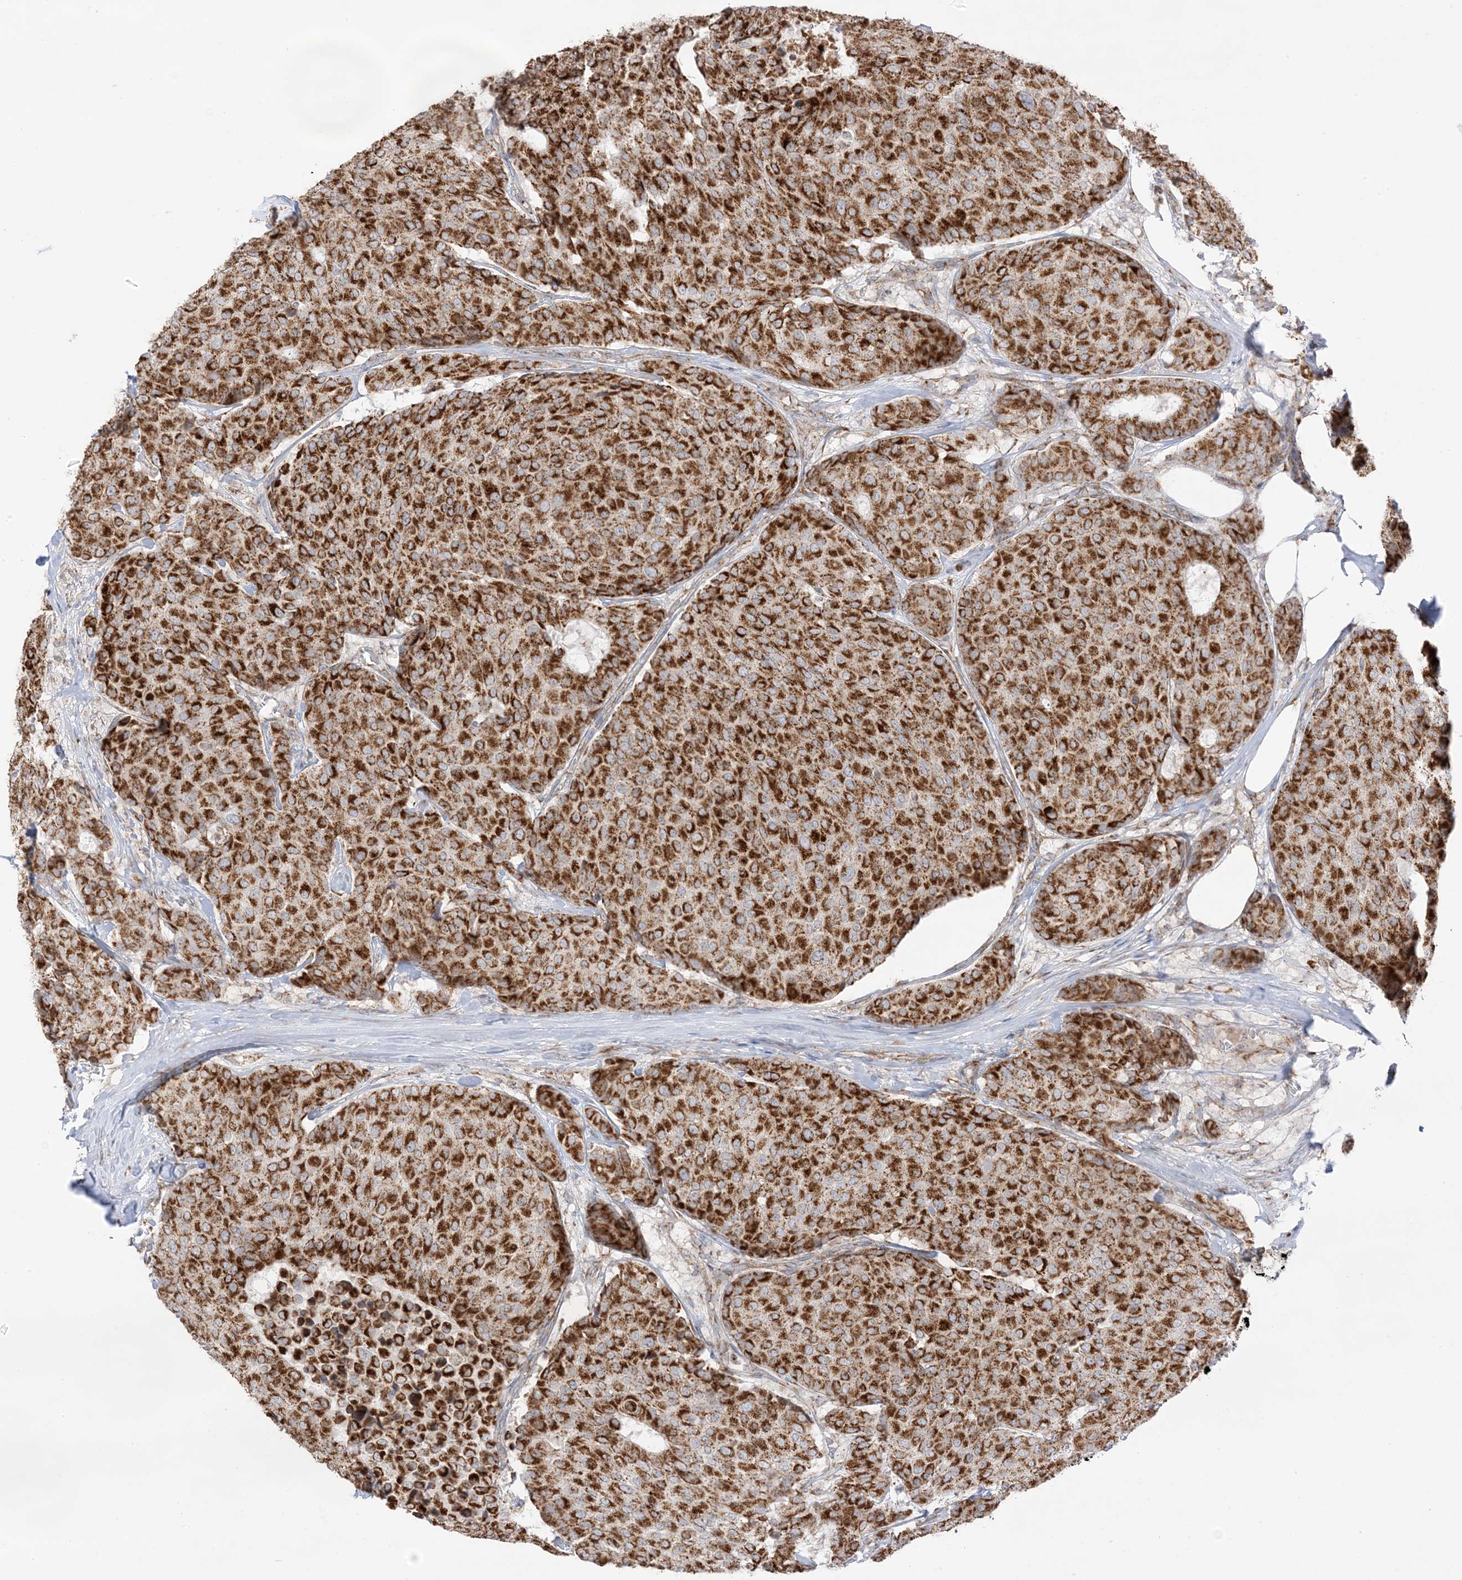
{"staining": {"intensity": "strong", "quantity": ">75%", "location": "cytoplasmic/membranous"}, "tissue": "breast cancer", "cell_type": "Tumor cells", "image_type": "cancer", "snomed": [{"axis": "morphology", "description": "Duct carcinoma"}, {"axis": "topography", "description": "Breast"}], "caption": "IHC (DAB) staining of human breast cancer (intraductal carcinoma) exhibits strong cytoplasmic/membranous protein positivity in approximately >75% of tumor cells.", "gene": "SLC25A12", "patient": {"sex": "female", "age": 75}}